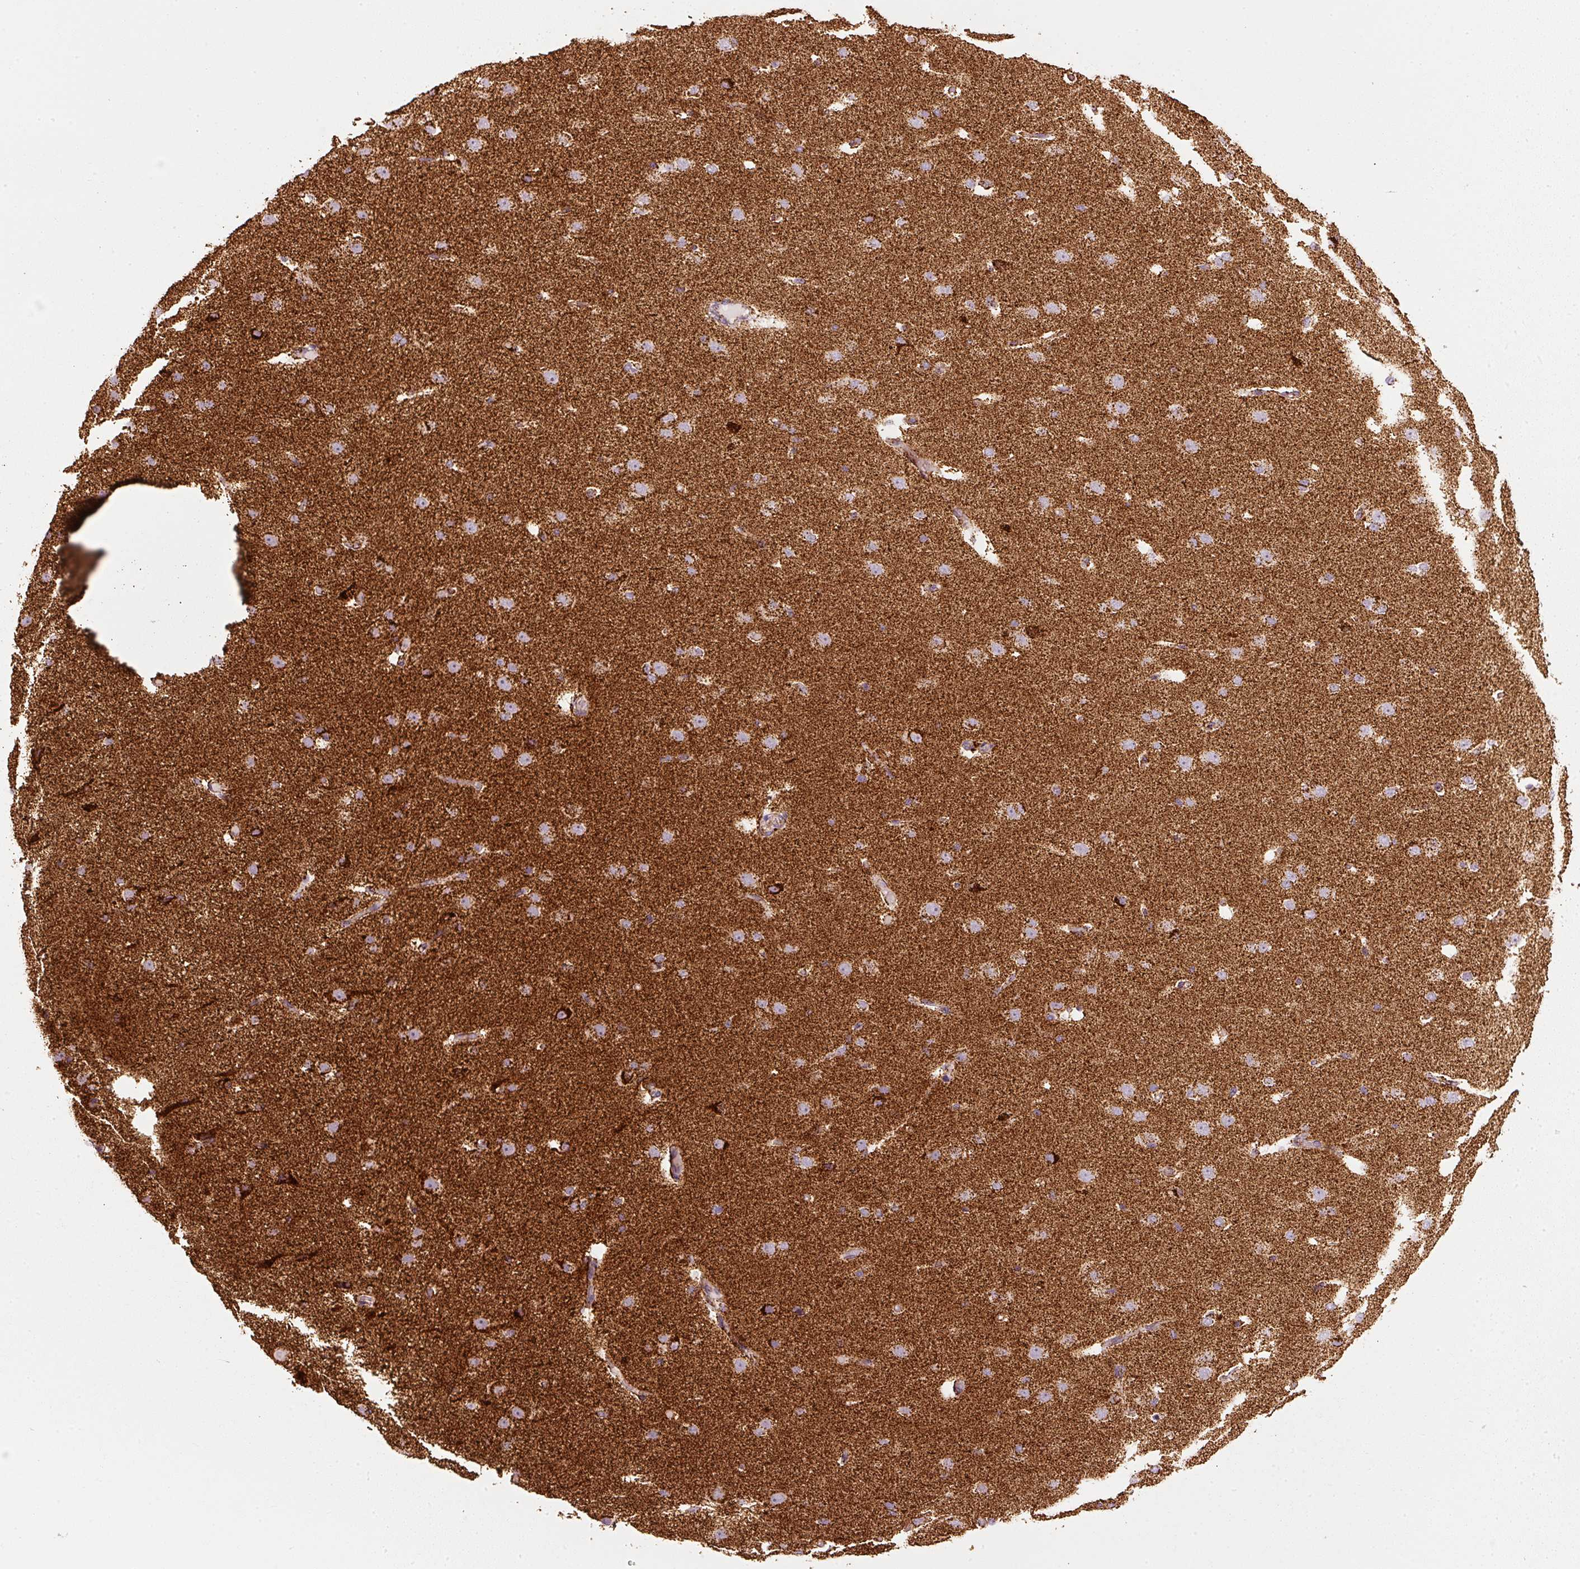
{"staining": {"intensity": "strong", "quantity": ">75%", "location": "cytoplasmic/membranous"}, "tissue": "cerebral cortex", "cell_type": "Endothelial cells", "image_type": "normal", "snomed": [{"axis": "morphology", "description": "Normal tissue, NOS"}, {"axis": "morphology", "description": "Inflammation, NOS"}, {"axis": "topography", "description": "Cerebral cortex"}], "caption": "Immunohistochemistry of unremarkable cerebral cortex reveals high levels of strong cytoplasmic/membranous staining in approximately >75% of endothelial cells.", "gene": "UQCRC1", "patient": {"sex": "male", "age": 6}}